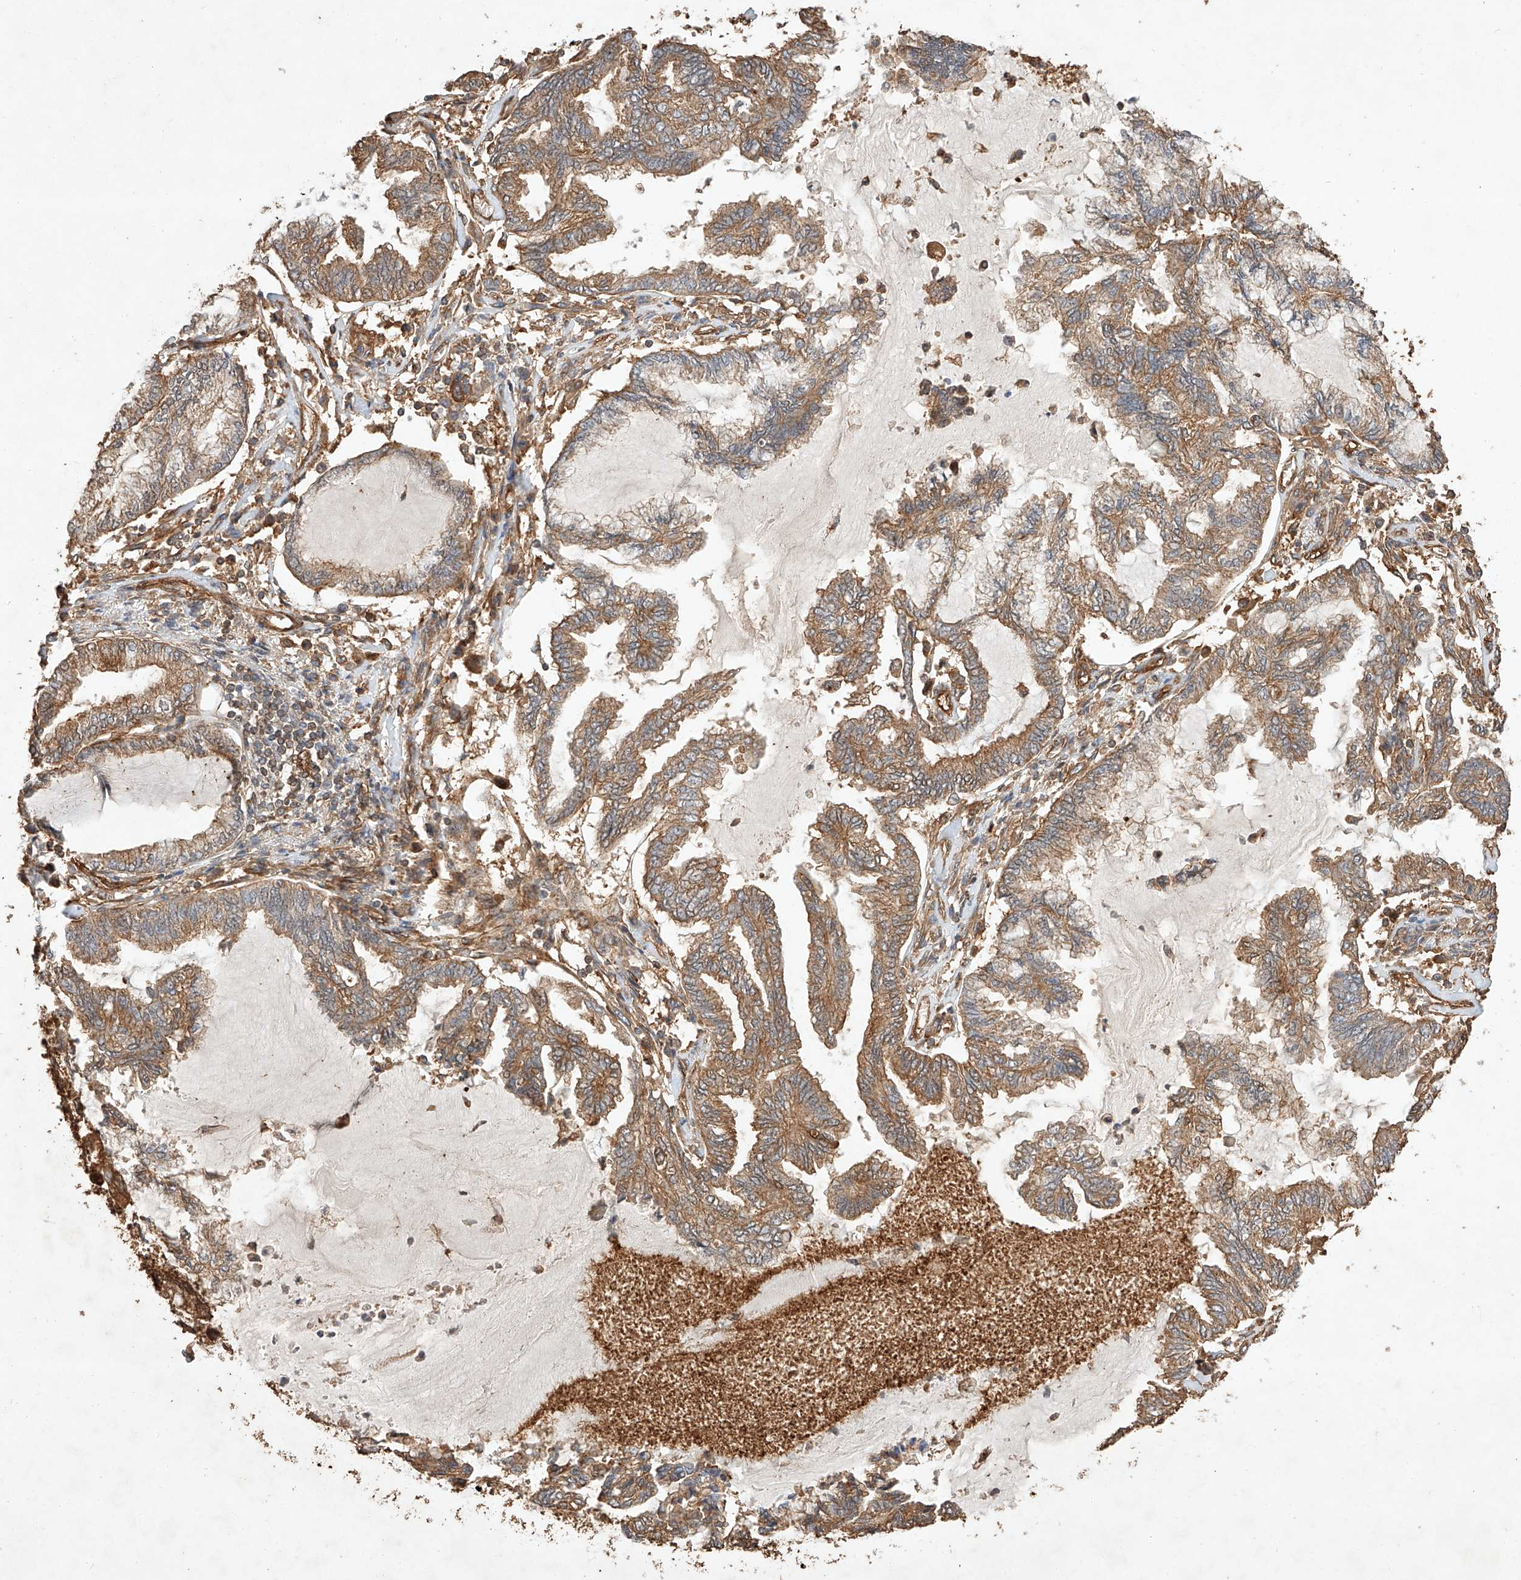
{"staining": {"intensity": "moderate", "quantity": ">75%", "location": "cytoplasmic/membranous"}, "tissue": "endometrial cancer", "cell_type": "Tumor cells", "image_type": "cancer", "snomed": [{"axis": "morphology", "description": "Adenocarcinoma, NOS"}, {"axis": "topography", "description": "Endometrium"}], "caption": "The immunohistochemical stain shows moderate cytoplasmic/membranous staining in tumor cells of endometrial adenocarcinoma tissue.", "gene": "GHDC", "patient": {"sex": "female", "age": 86}}